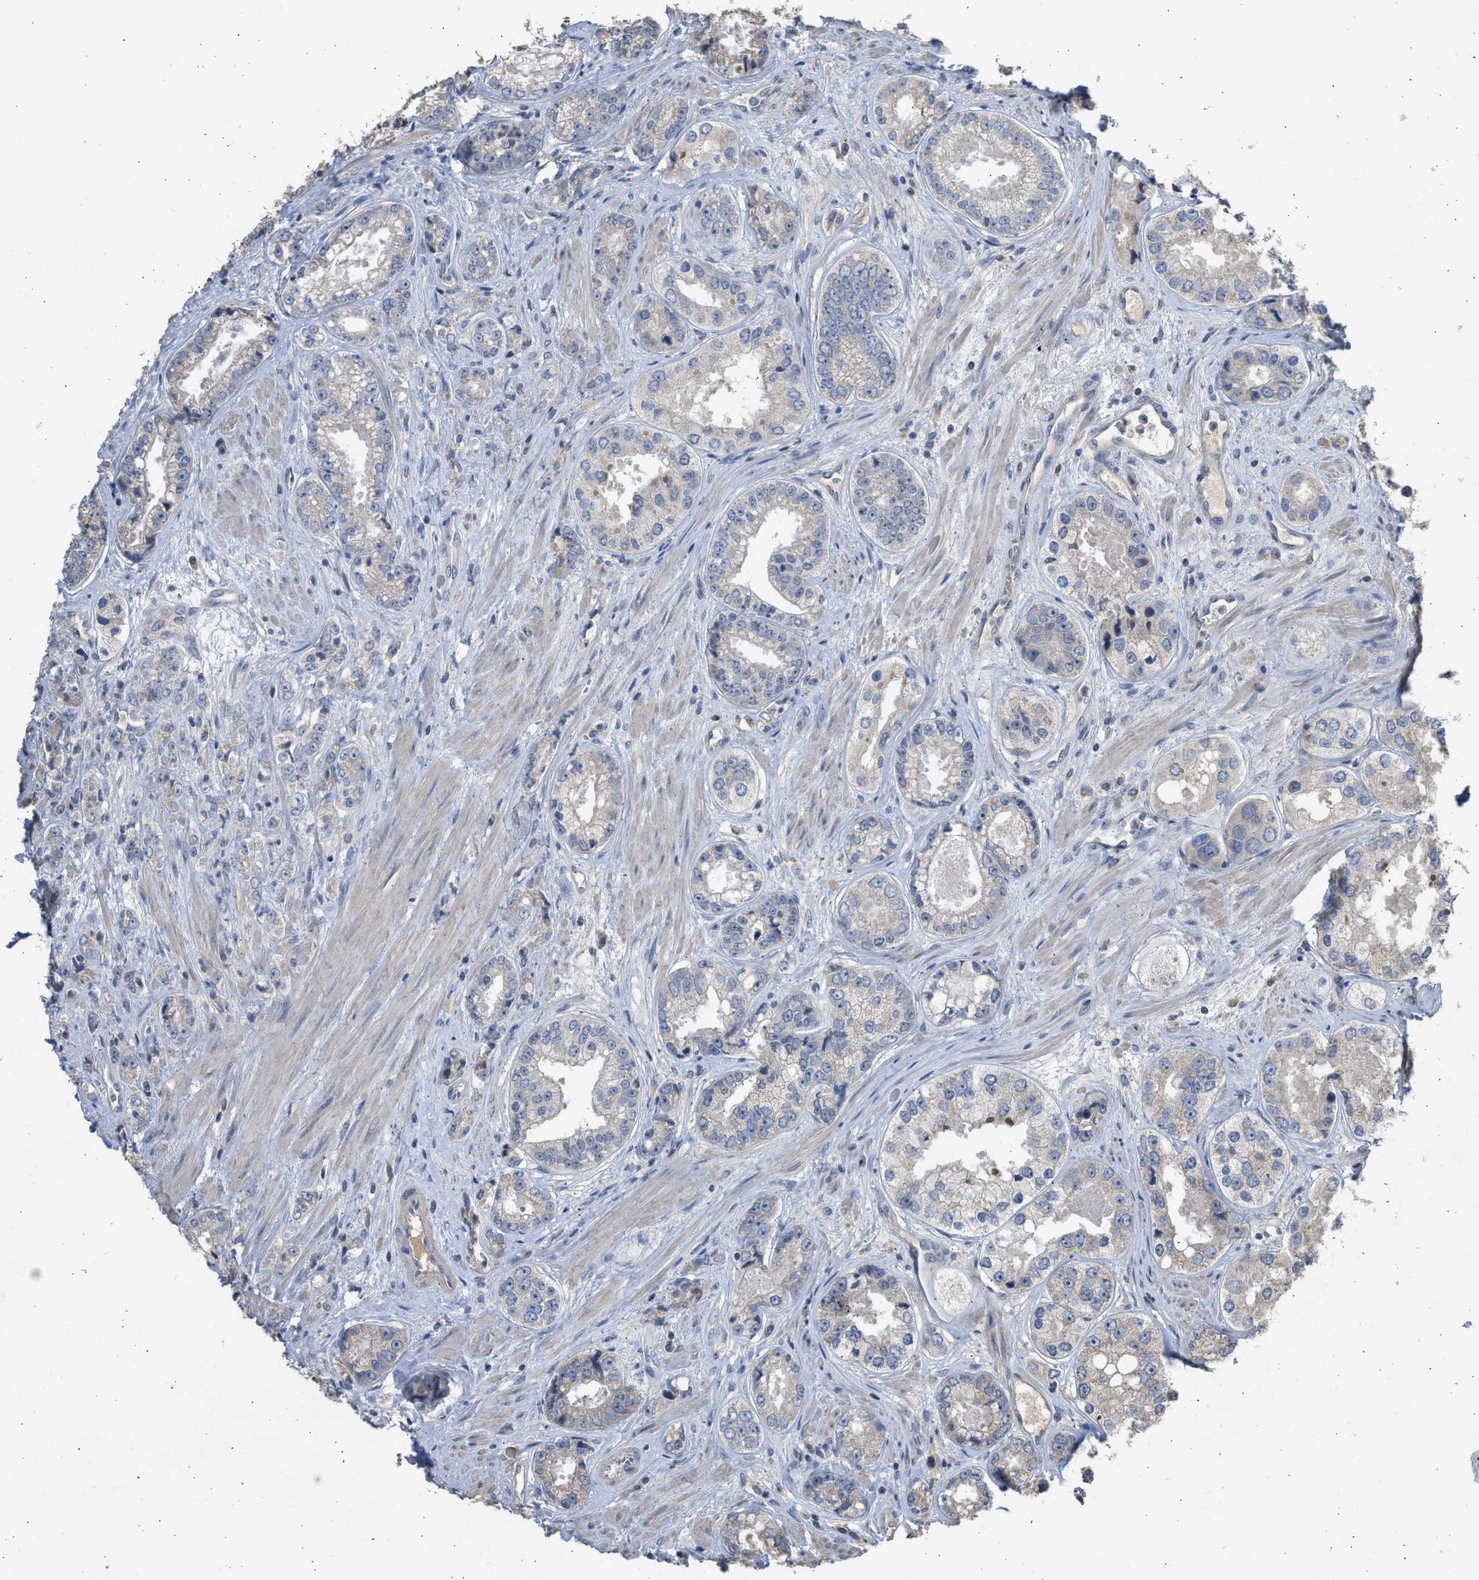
{"staining": {"intensity": "negative", "quantity": "none", "location": "none"}, "tissue": "prostate cancer", "cell_type": "Tumor cells", "image_type": "cancer", "snomed": [{"axis": "morphology", "description": "Adenocarcinoma, High grade"}, {"axis": "topography", "description": "Prostate"}], "caption": "Prostate cancer was stained to show a protein in brown. There is no significant positivity in tumor cells.", "gene": "SULT2A1", "patient": {"sex": "male", "age": 61}}